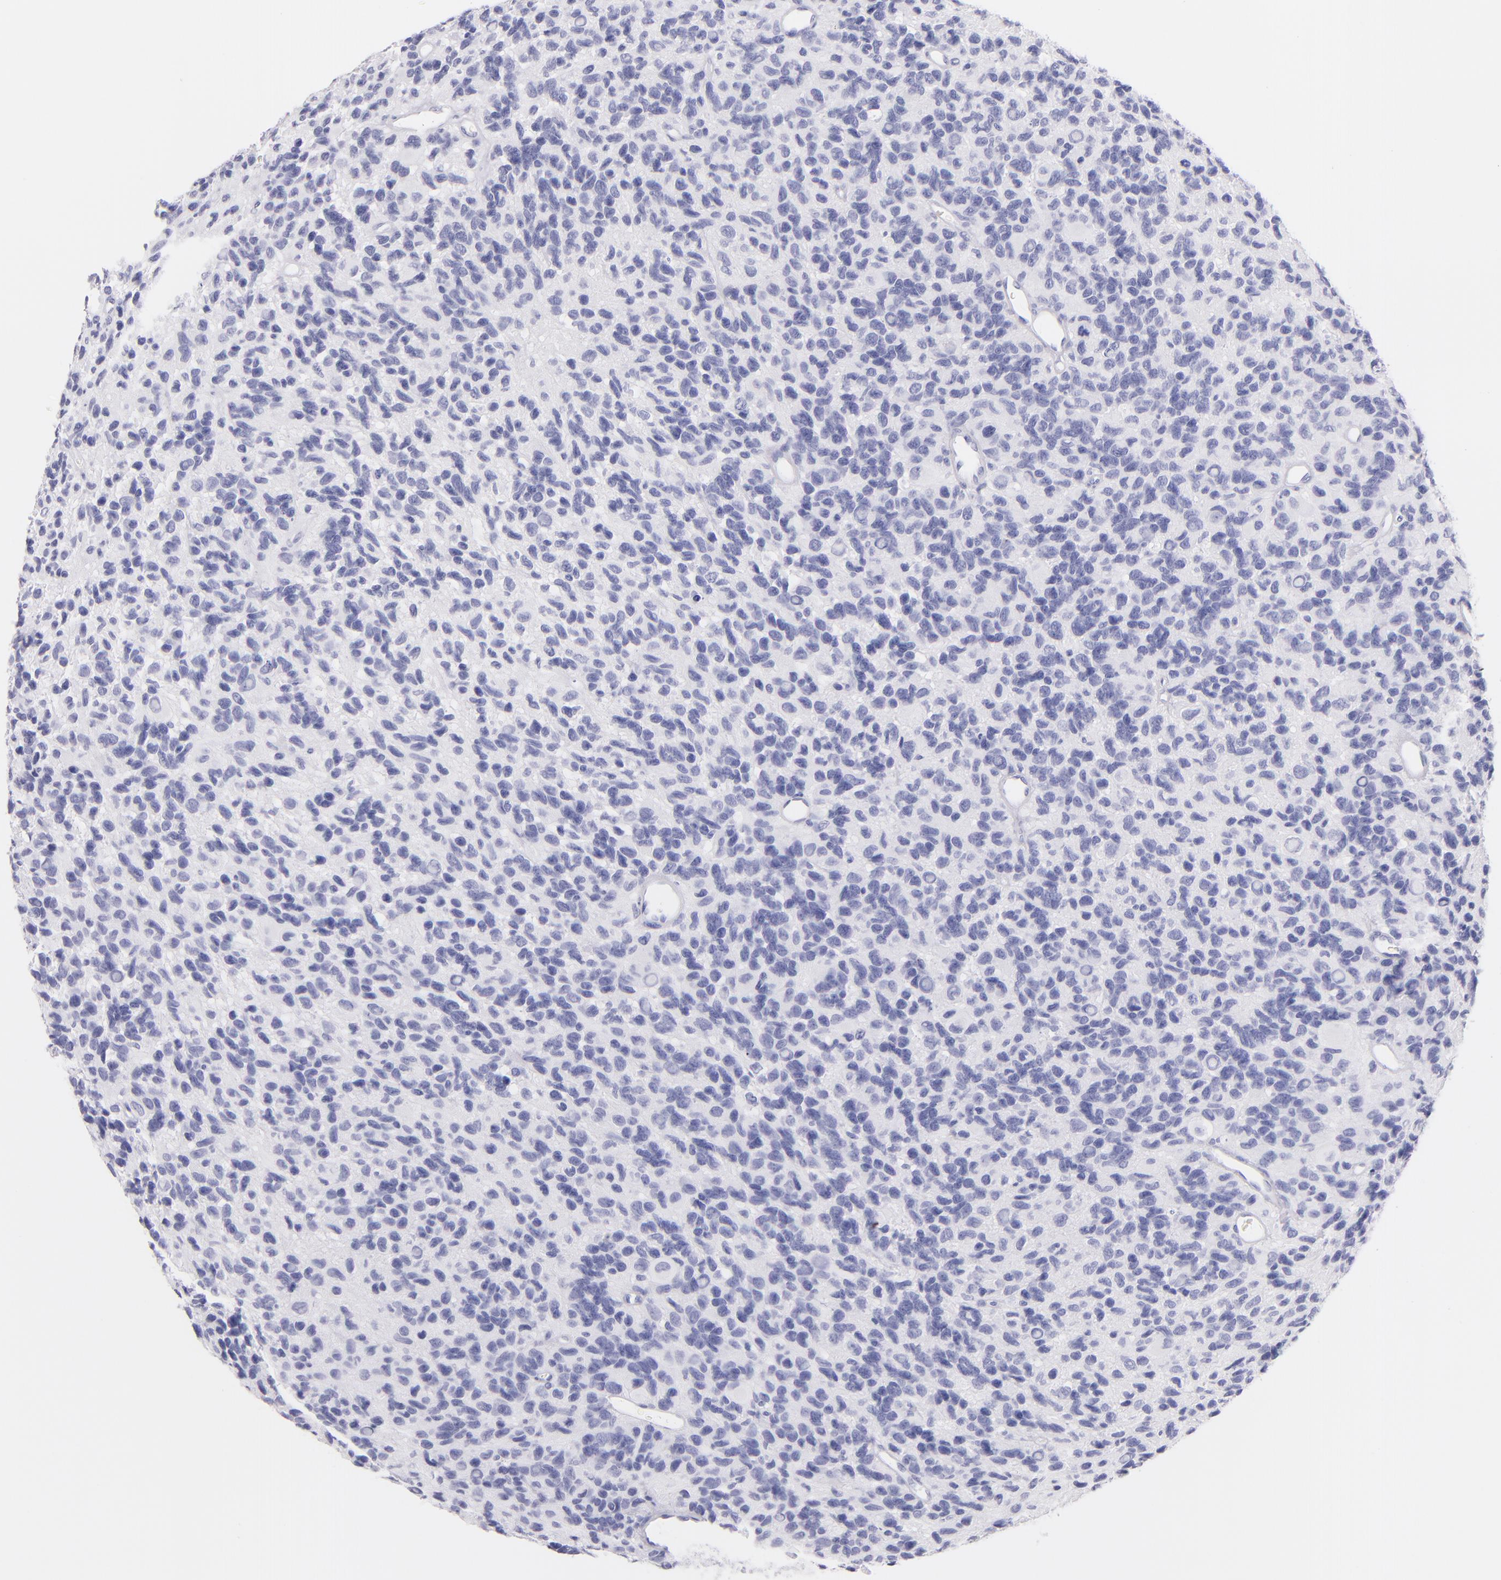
{"staining": {"intensity": "negative", "quantity": "none", "location": "none"}, "tissue": "glioma", "cell_type": "Tumor cells", "image_type": "cancer", "snomed": [{"axis": "morphology", "description": "Glioma, malignant, High grade"}, {"axis": "topography", "description": "Brain"}], "caption": "An immunohistochemistry histopathology image of malignant glioma (high-grade) is shown. There is no staining in tumor cells of malignant glioma (high-grade).", "gene": "SDC1", "patient": {"sex": "male", "age": 77}}